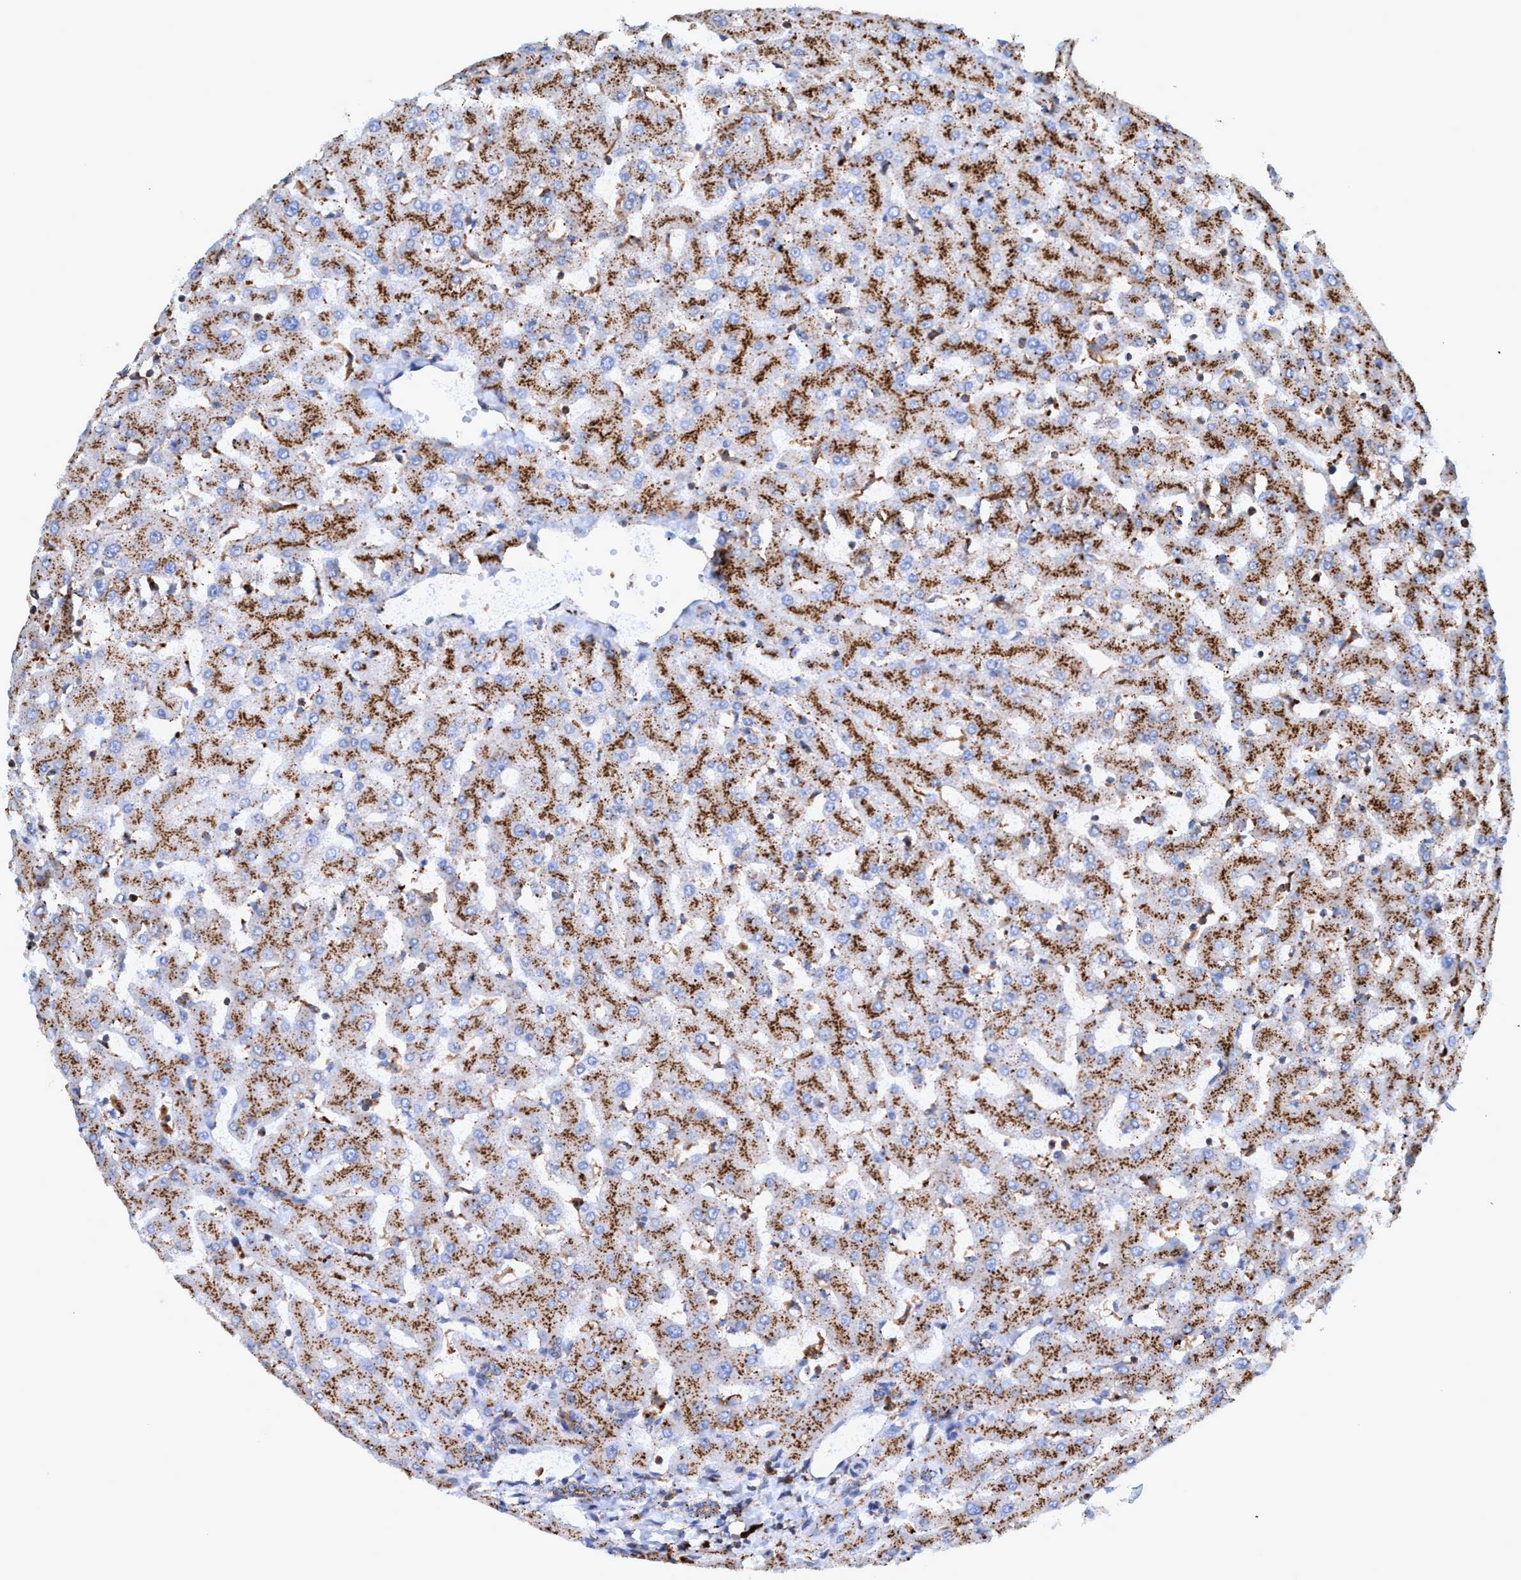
{"staining": {"intensity": "moderate", "quantity": ">75%", "location": "cytoplasmic/membranous"}, "tissue": "liver", "cell_type": "Cholangiocytes", "image_type": "normal", "snomed": [{"axis": "morphology", "description": "Normal tissue, NOS"}, {"axis": "topography", "description": "Liver"}], "caption": "A medium amount of moderate cytoplasmic/membranous staining is present in about >75% of cholangiocytes in benign liver. Using DAB (3,3'-diaminobenzidine) (brown) and hematoxylin (blue) stains, captured at high magnification using brightfield microscopy.", "gene": "TRIM65", "patient": {"sex": "female", "age": 63}}